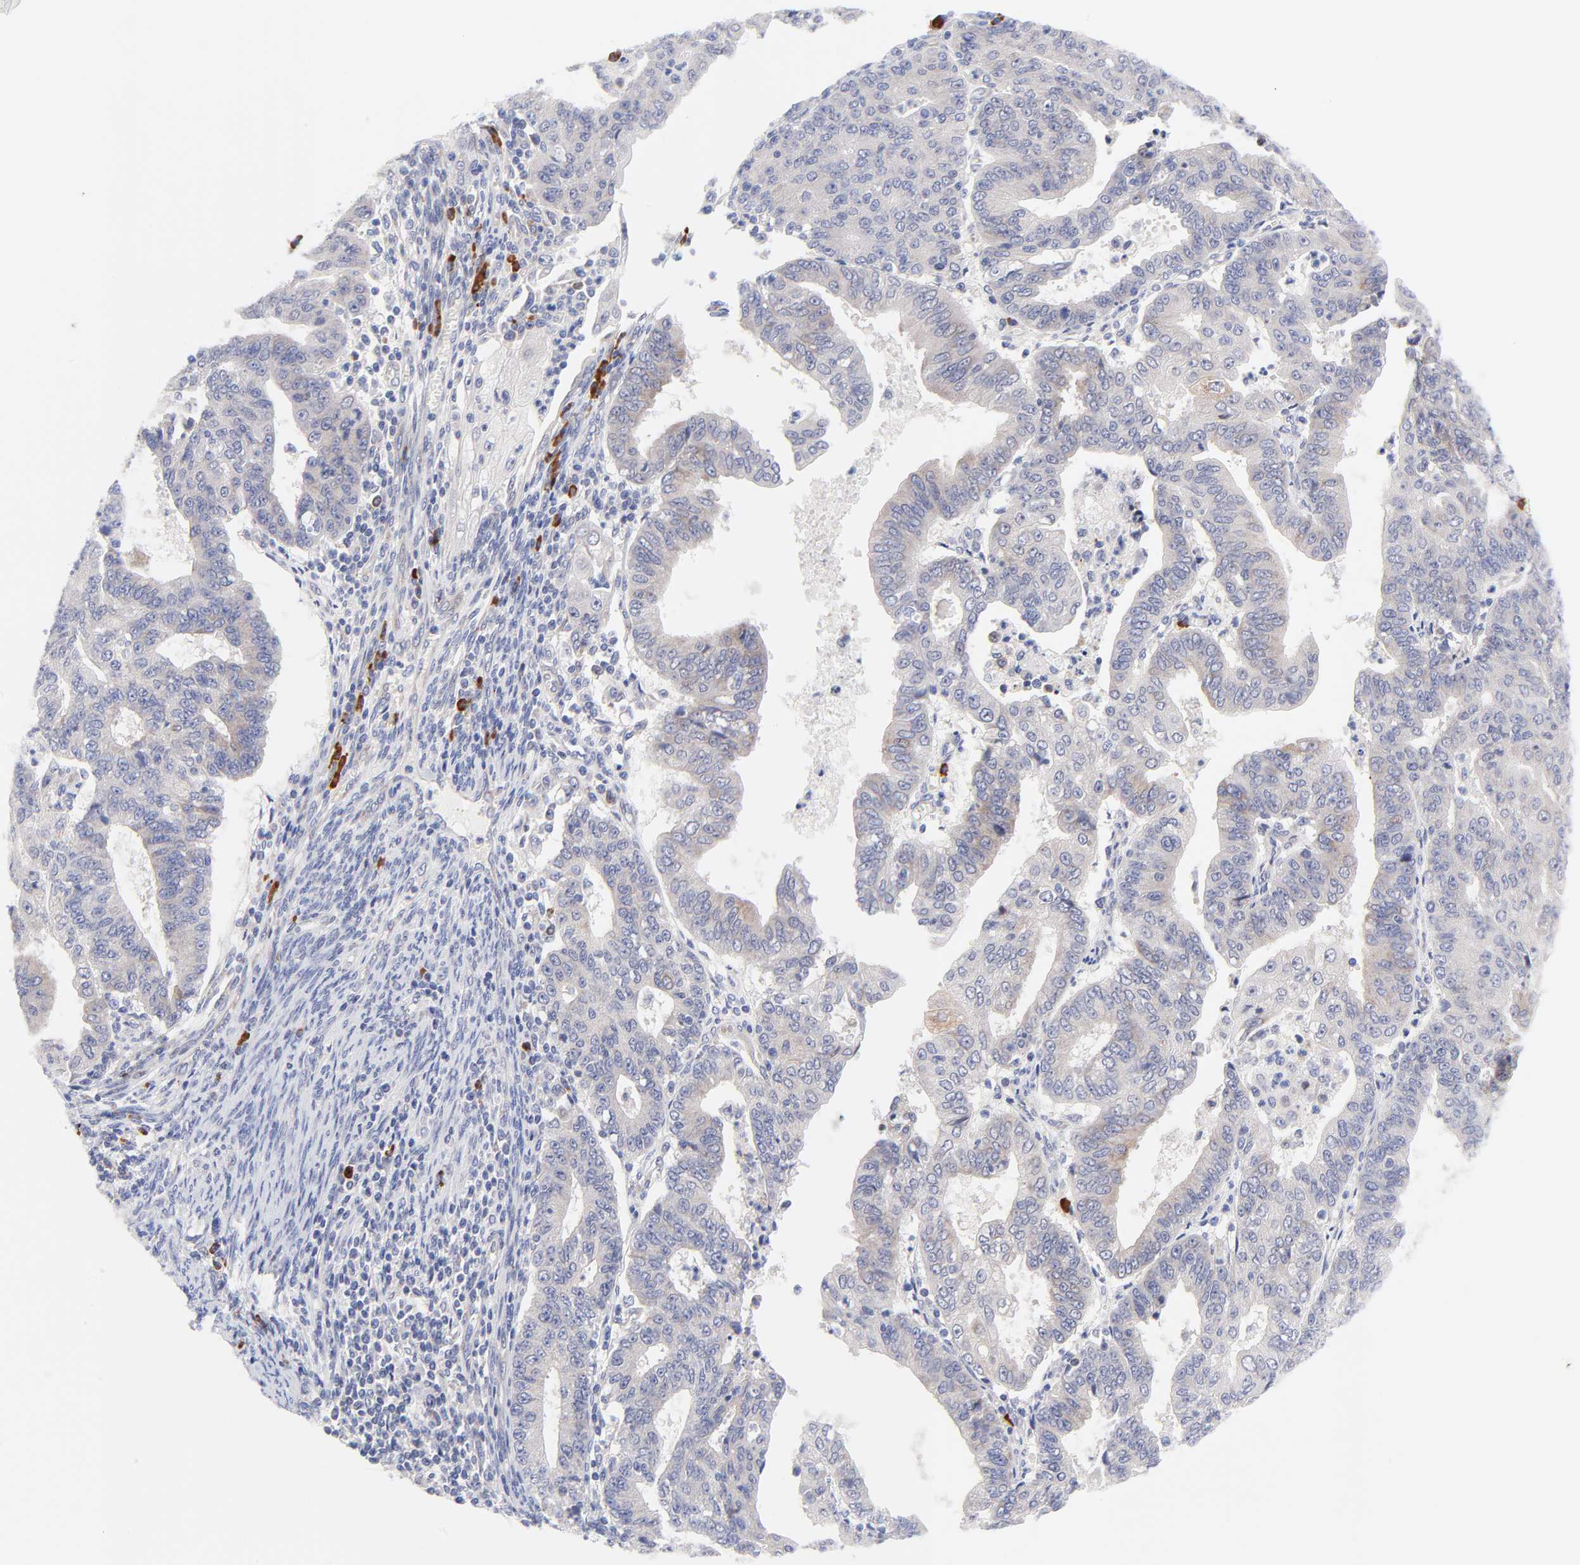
{"staining": {"intensity": "weak", "quantity": ">75%", "location": "cytoplasmic/membranous"}, "tissue": "endometrial cancer", "cell_type": "Tumor cells", "image_type": "cancer", "snomed": [{"axis": "morphology", "description": "Adenocarcinoma, NOS"}, {"axis": "topography", "description": "Endometrium"}], "caption": "An immunohistochemistry image of neoplastic tissue is shown. Protein staining in brown labels weak cytoplasmic/membranous positivity in endometrial adenocarcinoma within tumor cells.", "gene": "AFF2", "patient": {"sex": "female", "age": 56}}